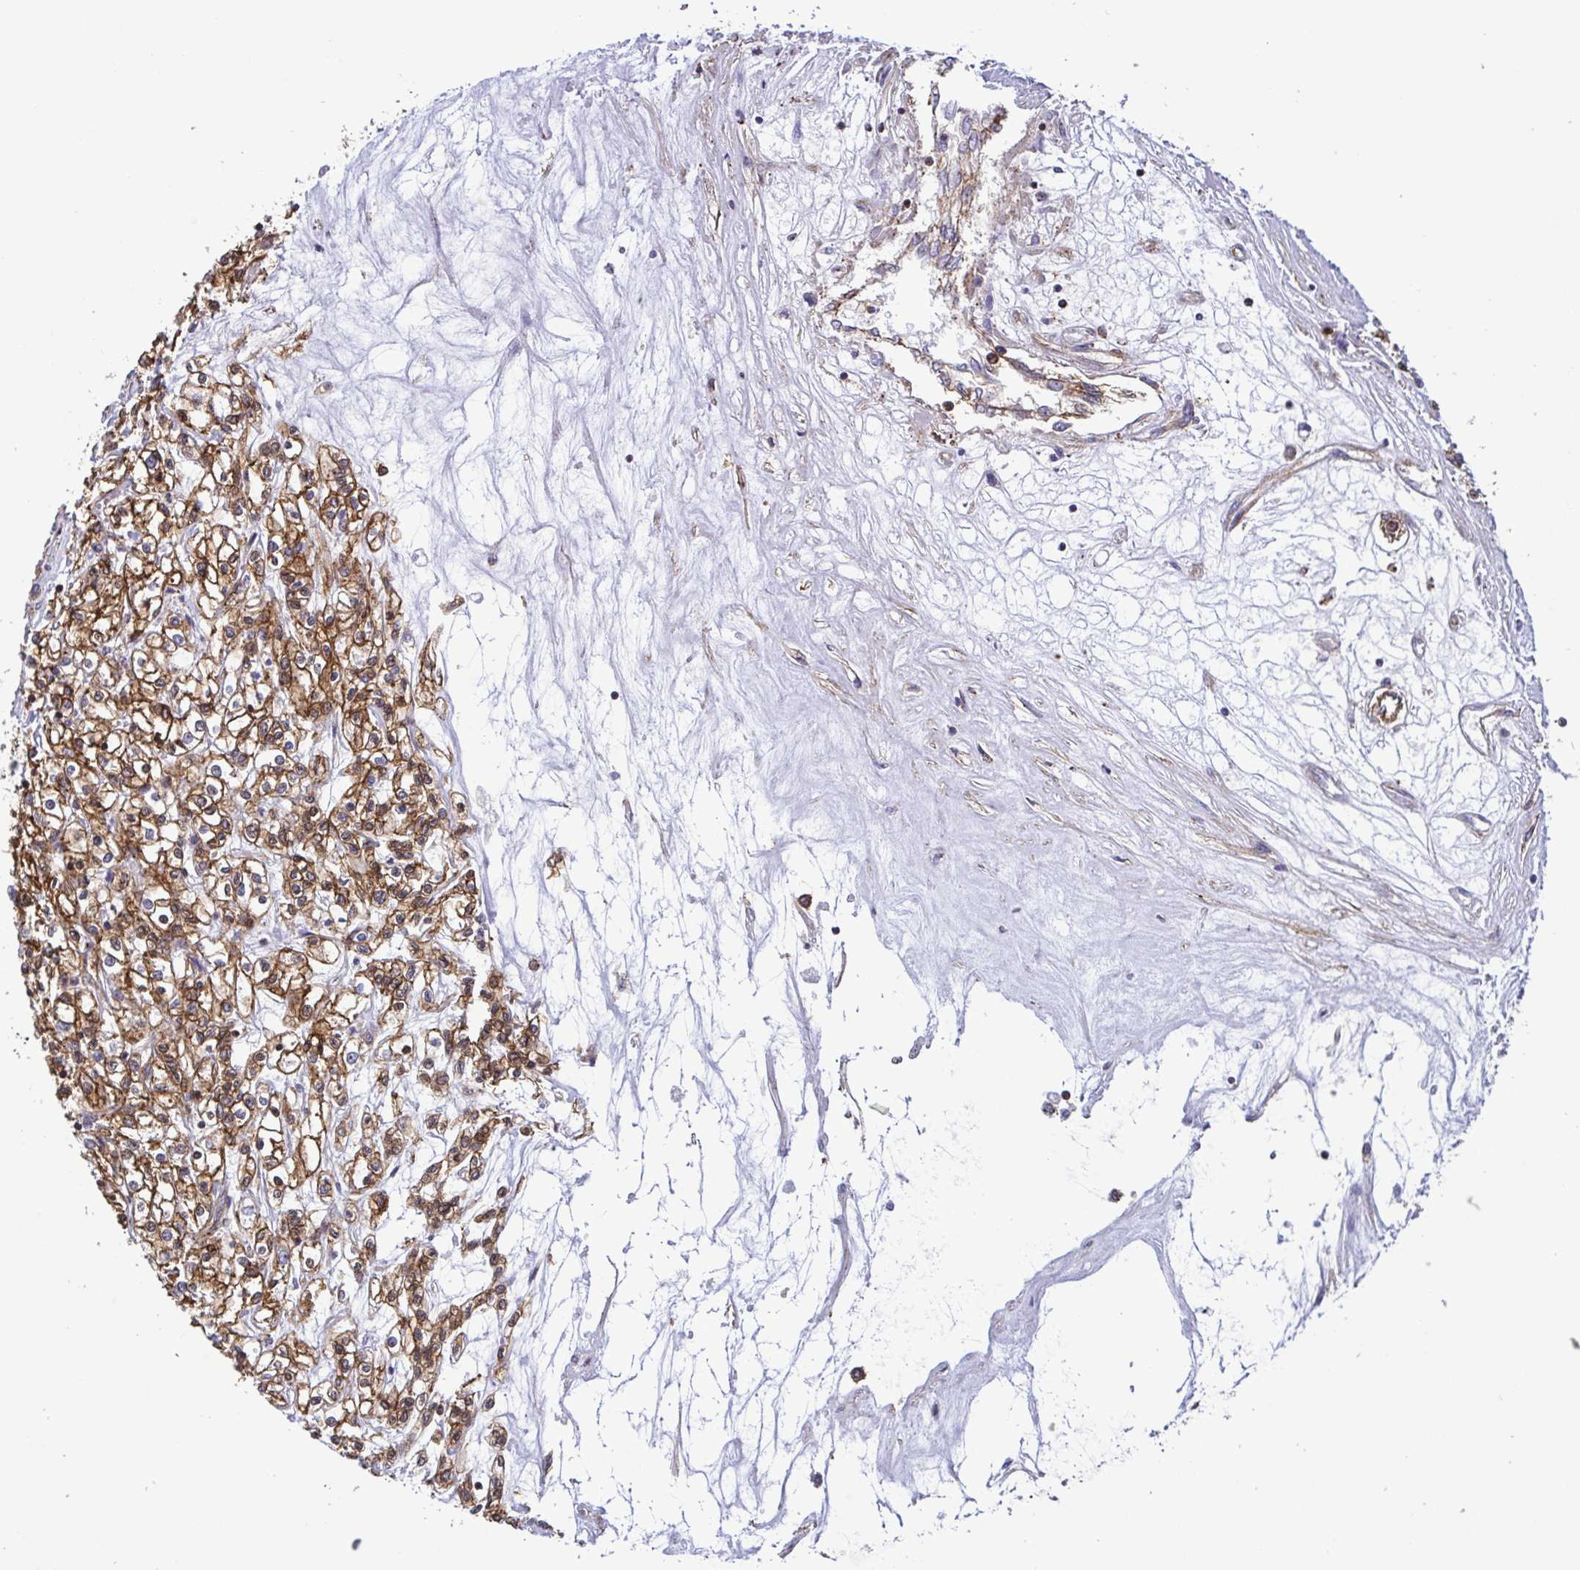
{"staining": {"intensity": "moderate", "quantity": ">75%", "location": "cytoplasmic/membranous"}, "tissue": "renal cancer", "cell_type": "Tumor cells", "image_type": "cancer", "snomed": [{"axis": "morphology", "description": "Adenocarcinoma, NOS"}, {"axis": "topography", "description": "Kidney"}], "caption": "The micrograph exhibits staining of renal adenocarcinoma, revealing moderate cytoplasmic/membranous protein positivity (brown color) within tumor cells. The protein of interest is stained brown, and the nuclei are stained in blue (DAB (3,3'-diaminobenzidine) IHC with brightfield microscopy, high magnification).", "gene": "CHMP1B", "patient": {"sex": "female", "age": 59}}